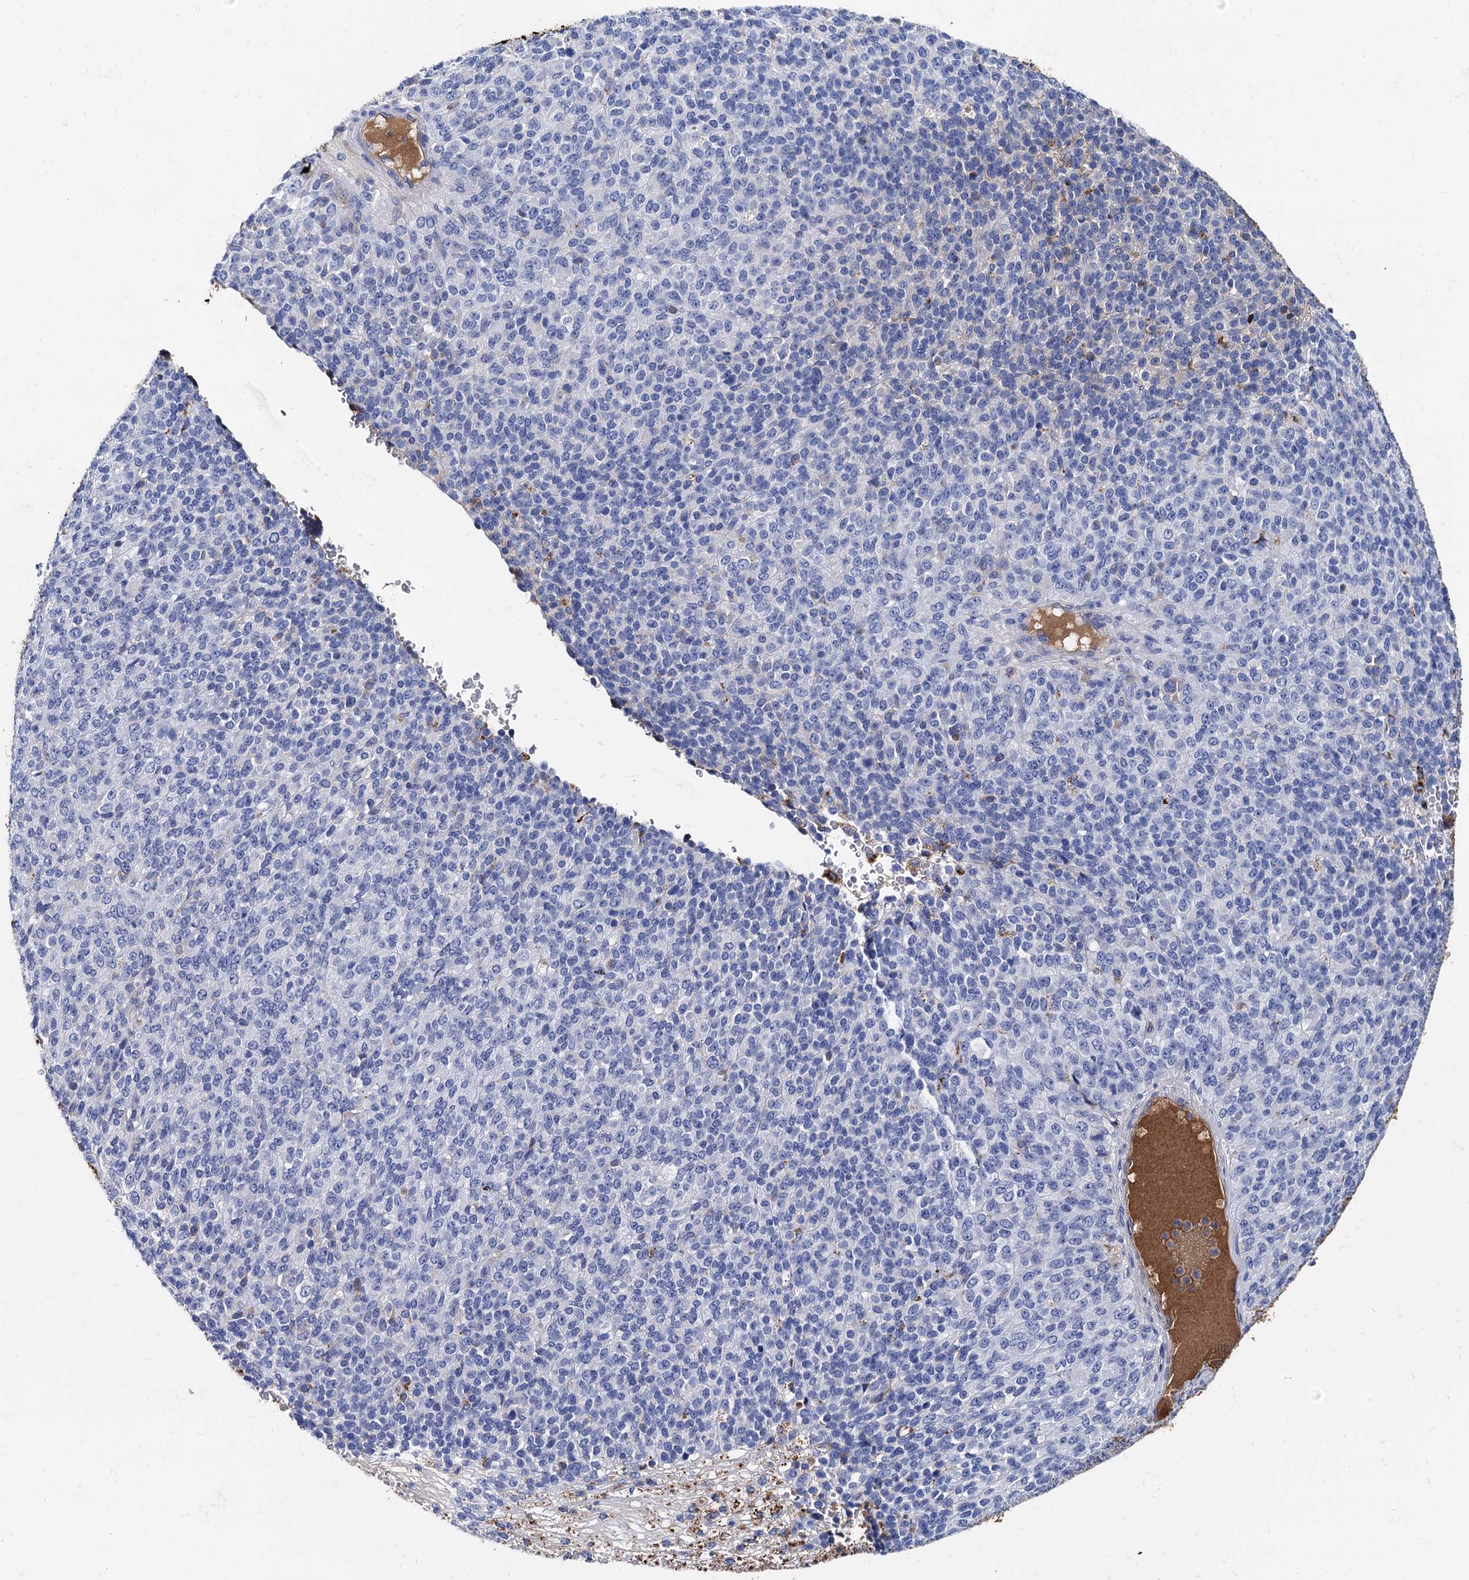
{"staining": {"intensity": "negative", "quantity": "none", "location": "none"}, "tissue": "melanoma", "cell_type": "Tumor cells", "image_type": "cancer", "snomed": [{"axis": "morphology", "description": "Malignant melanoma, Metastatic site"}, {"axis": "topography", "description": "Brain"}], "caption": "Malignant melanoma (metastatic site) stained for a protein using immunohistochemistry demonstrates no expression tumor cells.", "gene": "APOD", "patient": {"sex": "female", "age": 56}}